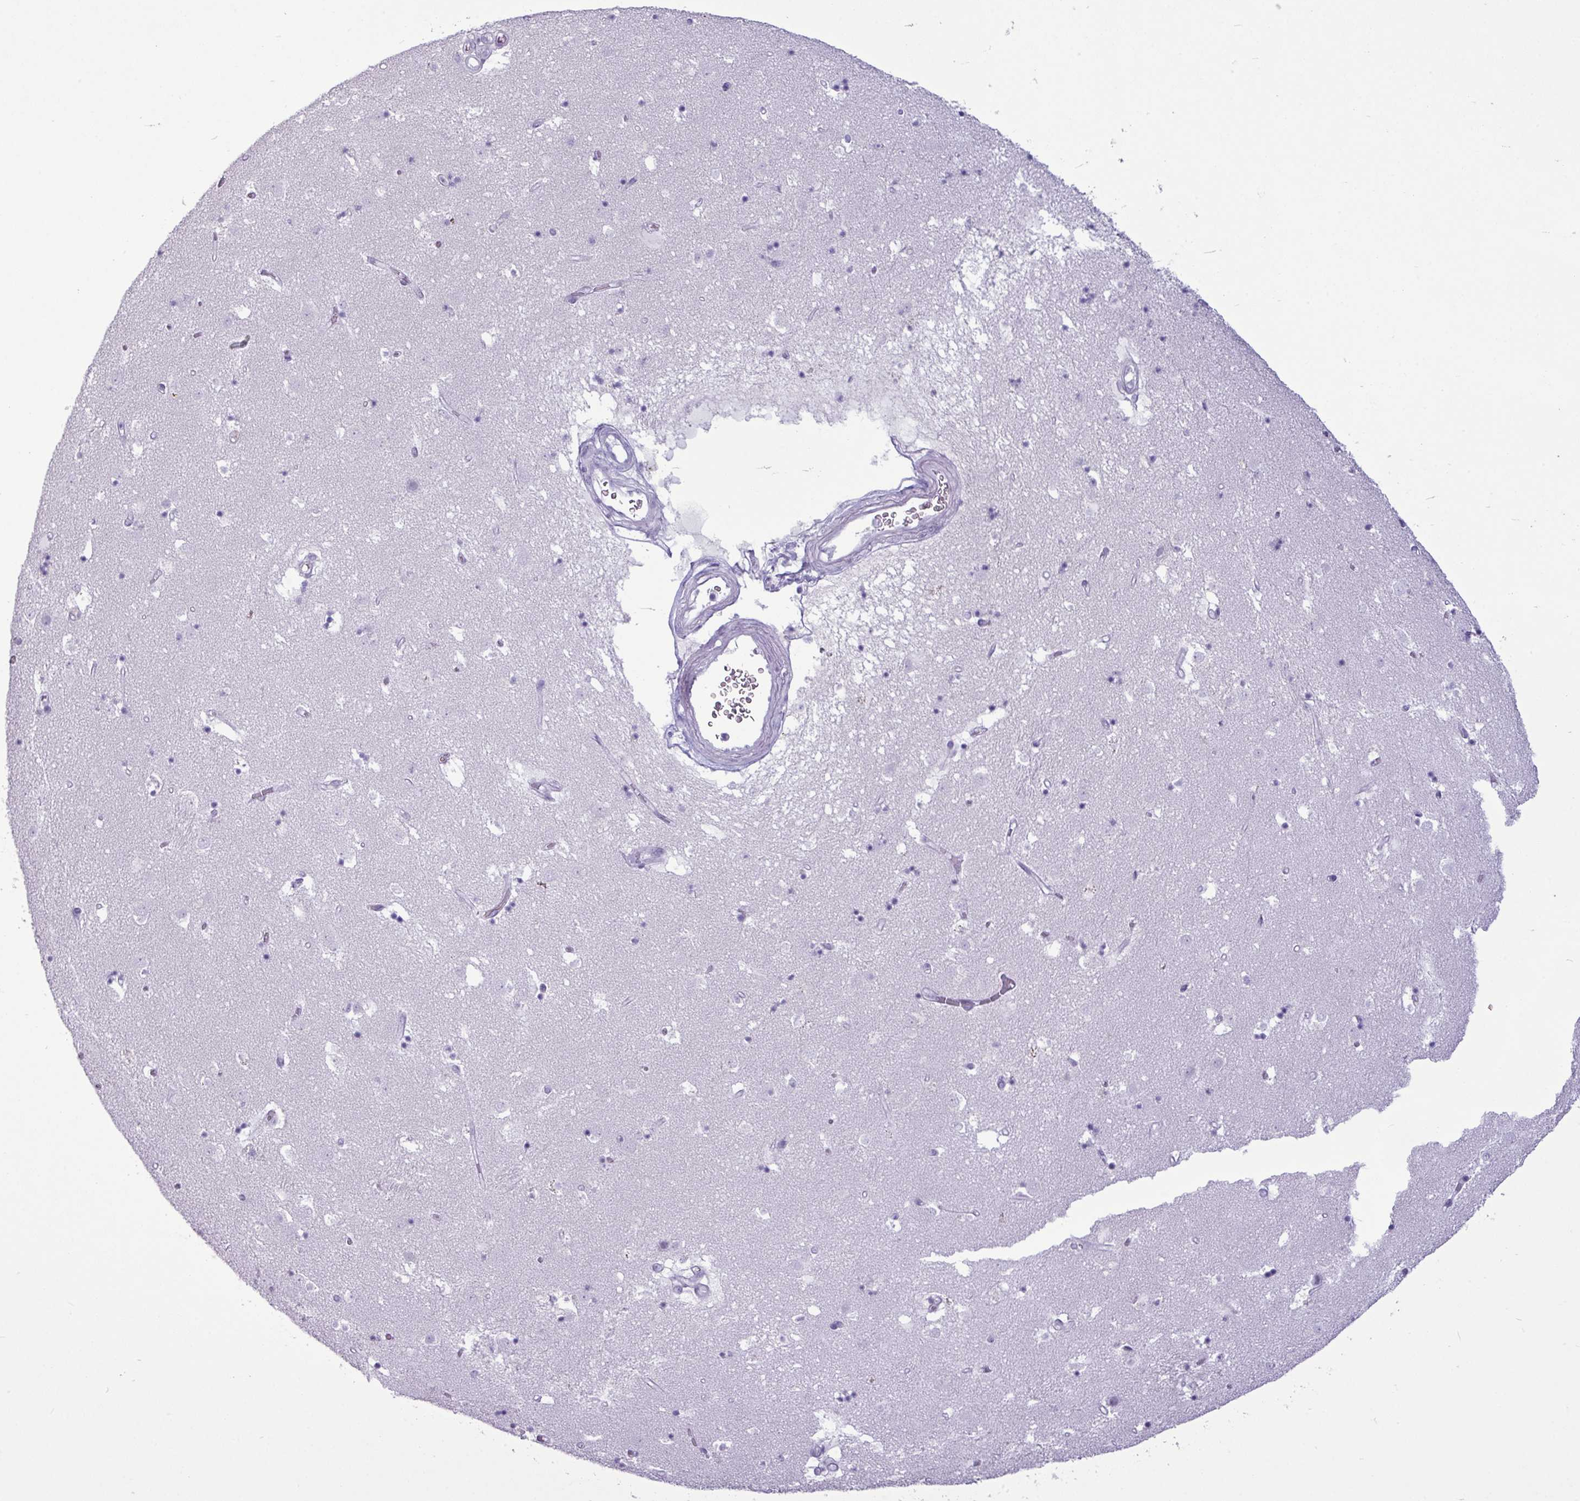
{"staining": {"intensity": "negative", "quantity": "none", "location": "none"}, "tissue": "caudate", "cell_type": "Glial cells", "image_type": "normal", "snomed": [{"axis": "morphology", "description": "Normal tissue, NOS"}, {"axis": "topography", "description": "Lateral ventricle wall"}], "caption": "The IHC histopathology image has no significant expression in glial cells of caudate.", "gene": "AMY2A", "patient": {"sex": "male", "age": 58}}